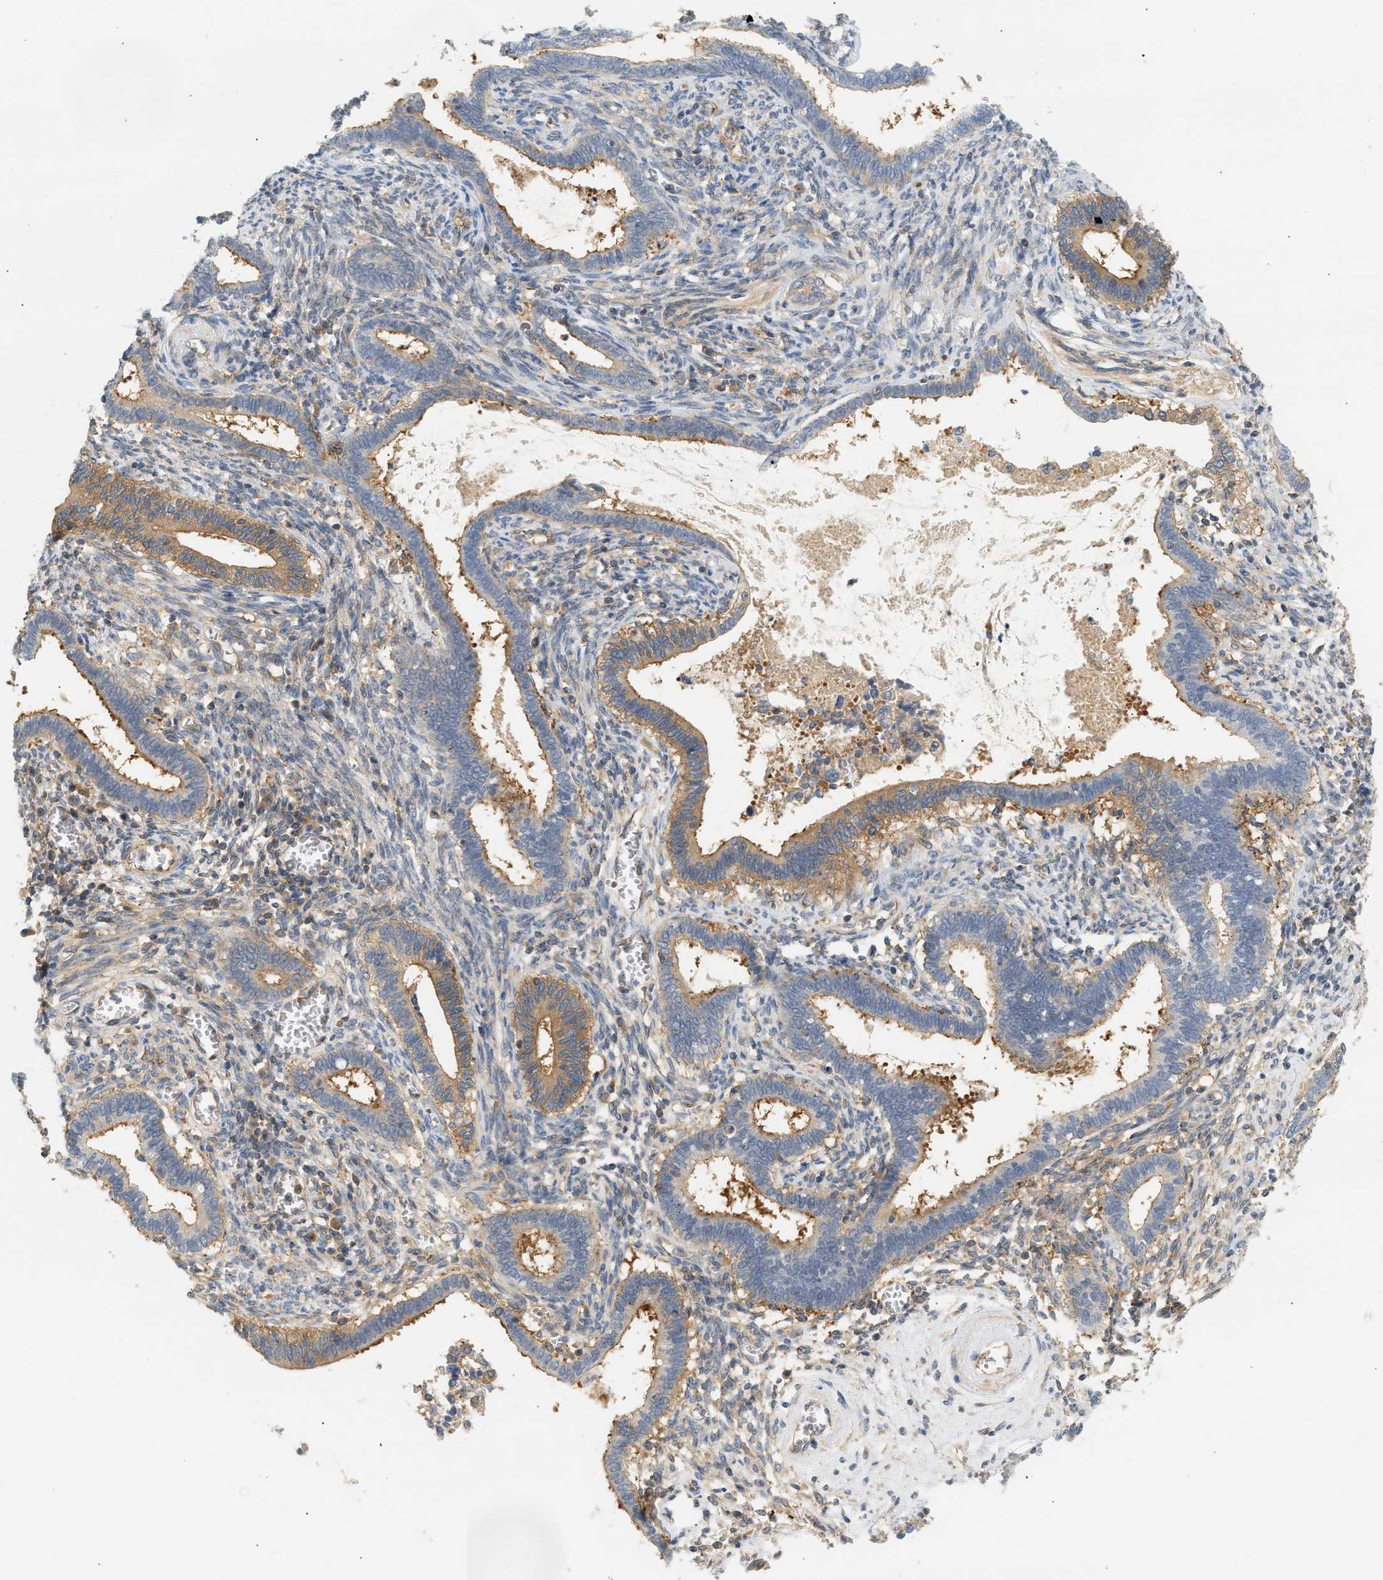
{"staining": {"intensity": "moderate", "quantity": ">75%", "location": "cytoplasmic/membranous"}, "tissue": "cervical cancer", "cell_type": "Tumor cells", "image_type": "cancer", "snomed": [{"axis": "morphology", "description": "Adenocarcinoma, NOS"}, {"axis": "topography", "description": "Cervix"}], "caption": "High-magnification brightfield microscopy of cervical adenocarcinoma stained with DAB (3,3'-diaminobenzidine) (brown) and counterstained with hematoxylin (blue). tumor cells exhibit moderate cytoplasmic/membranous staining is identified in approximately>75% of cells. The protein is stained brown, and the nuclei are stained in blue (DAB IHC with brightfield microscopy, high magnification).", "gene": "PAFAH1B1", "patient": {"sex": "female", "age": 44}}